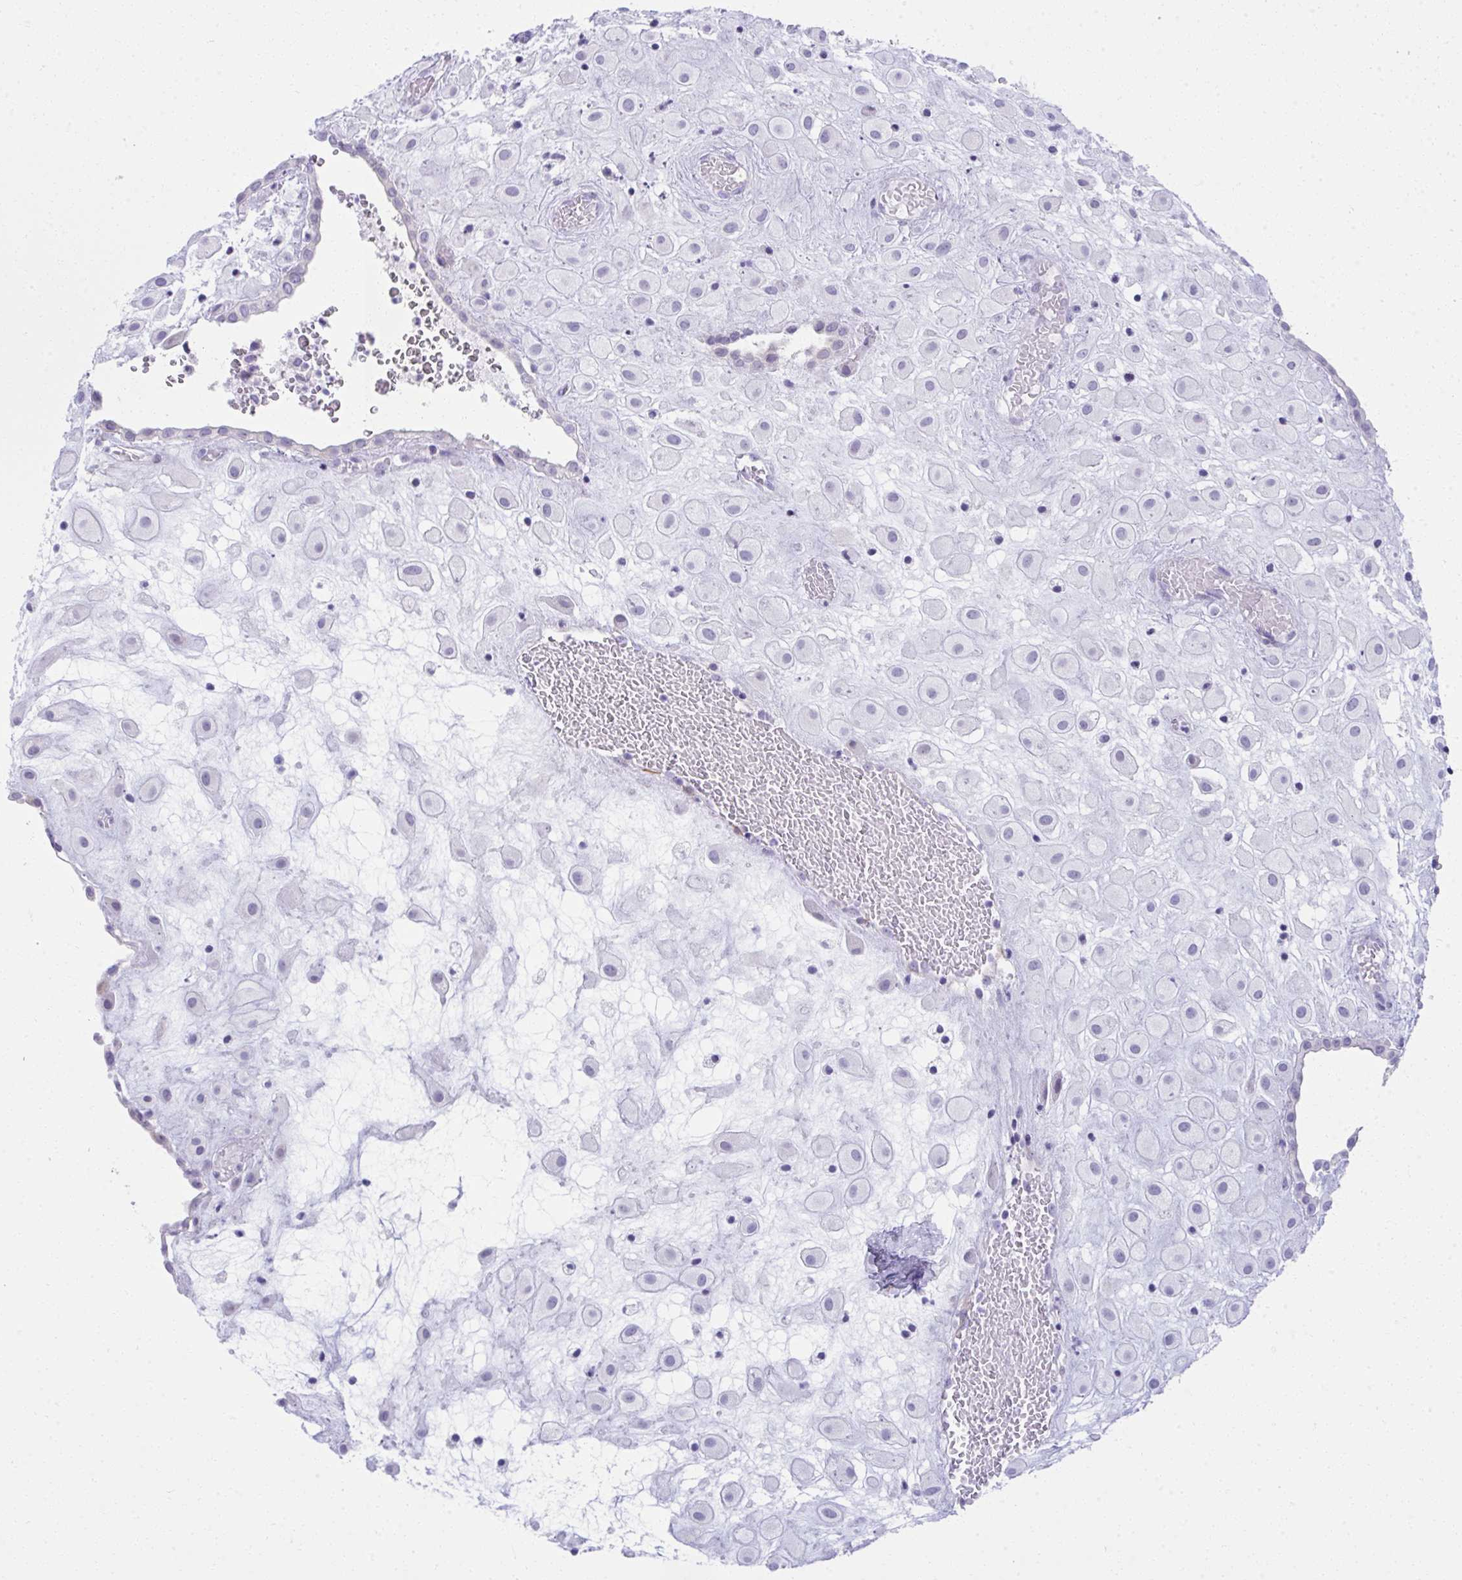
{"staining": {"intensity": "negative", "quantity": "none", "location": "none"}, "tissue": "placenta", "cell_type": "Decidual cells", "image_type": "normal", "snomed": [{"axis": "morphology", "description": "Normal tissue, NOS"}, {"axis": "topography", "description": "Placenta"}], "caption": "The immunohistochemistry (IHC) photomicrograph has no significant positivity in decidual cells of placenta. Brightfield microscopy of IHC stained with DAB (3,3'-diaminobenzidine) (brown) and hematoxylin (blue), captured at high magnification.", "gene": "PUS7L", "patient": {"sex": "female", "age": 24}}